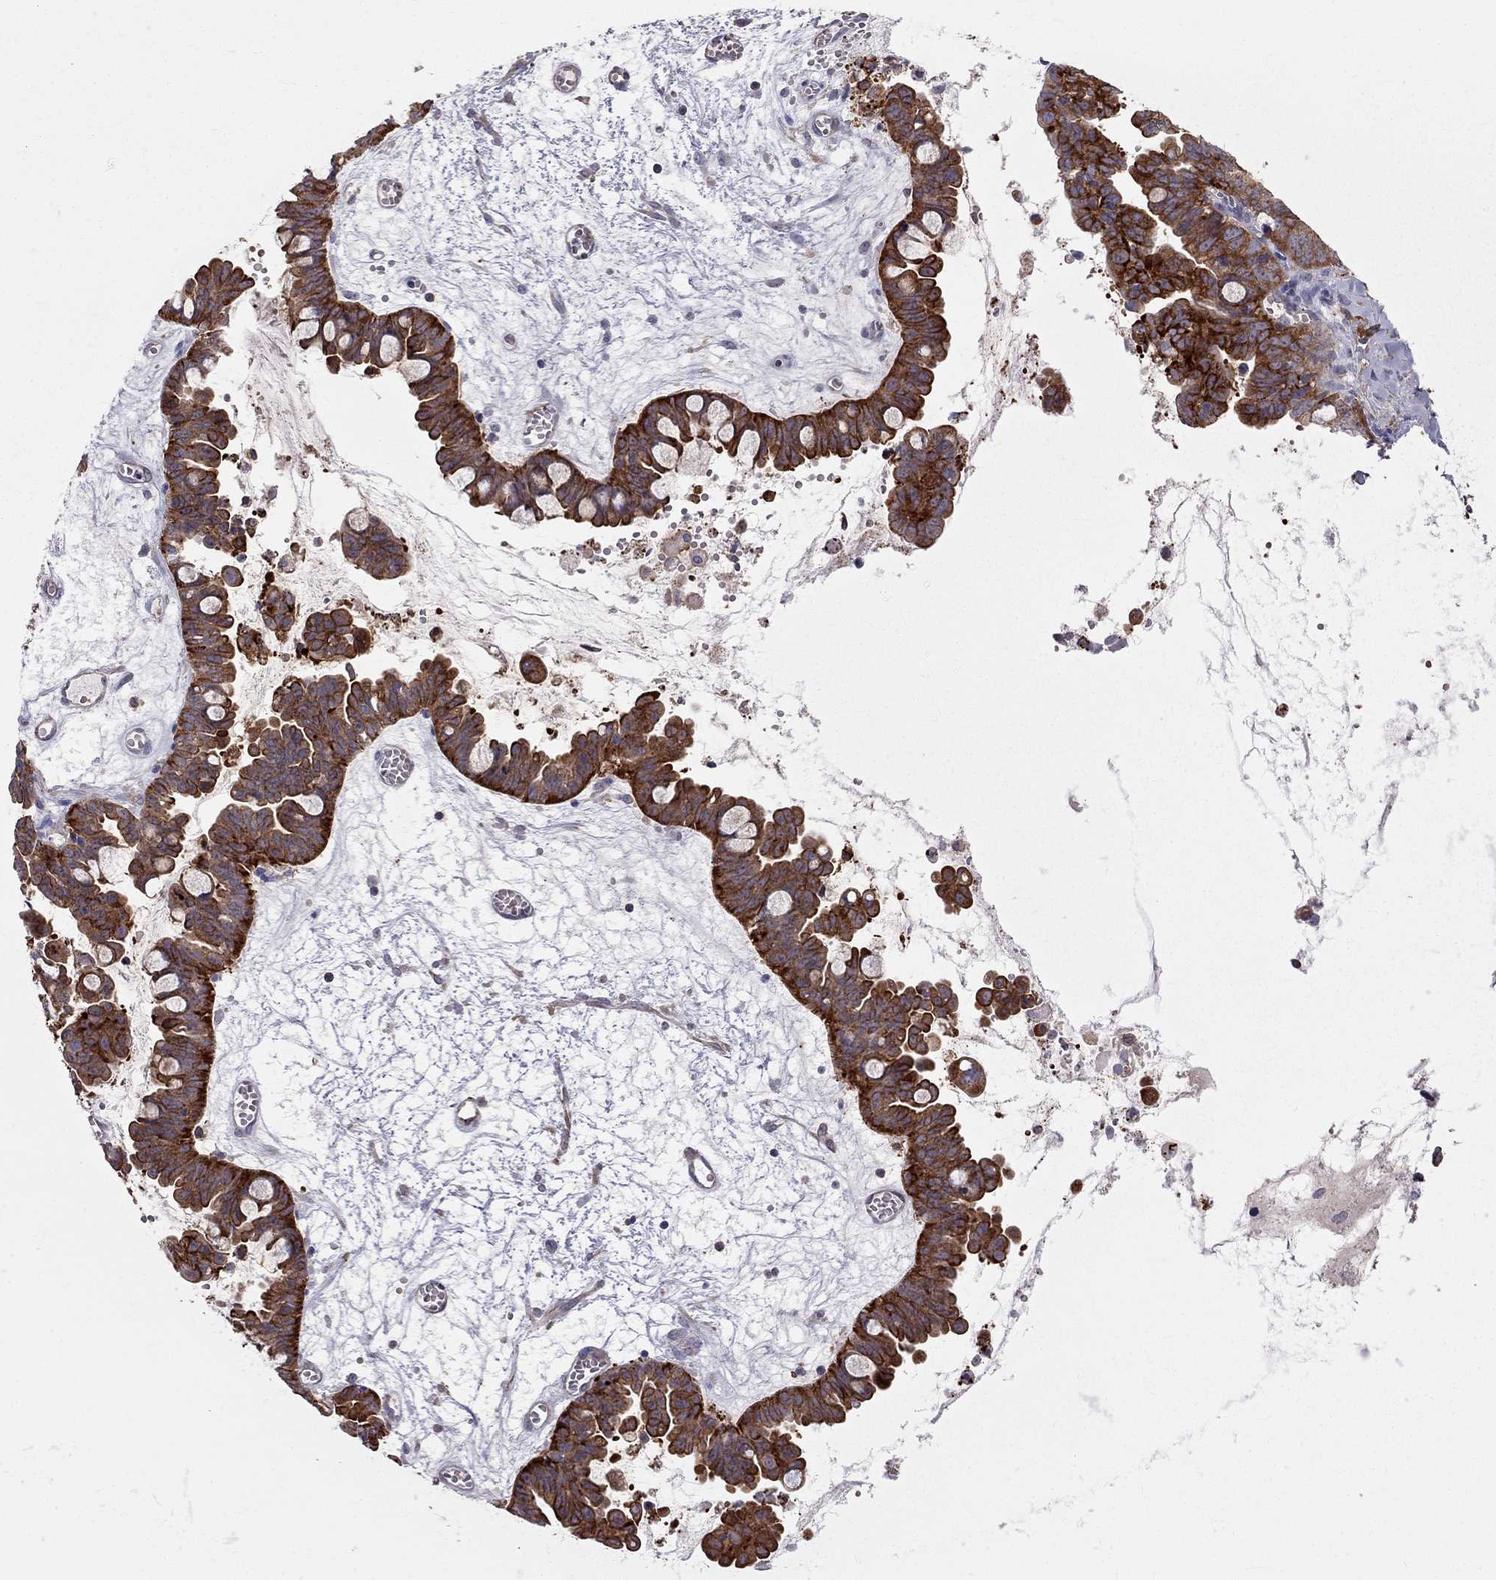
{"staining": {"intensity": "strong", "quantity": ">75%", "location": "cytoplasmic/membranous"}, "tissue": "ovarian cancer", "cell_type": "Tumor cells", "image_type": "cancer", "snomed": [{"axis": "morphology", "description": "Cystadenocarcinoma, mucinous, NOS"}, {"axis": "topography", "description": "Ovary"}], "caption": "Protein staining displays strong cytoplasmic/membranous expression in approximately >75% of tumor cells in mucinous cystadenocarcinoma (ovarian).", "gene": "EIF4E3", "patient": {"sex": "female", "age": 63}}